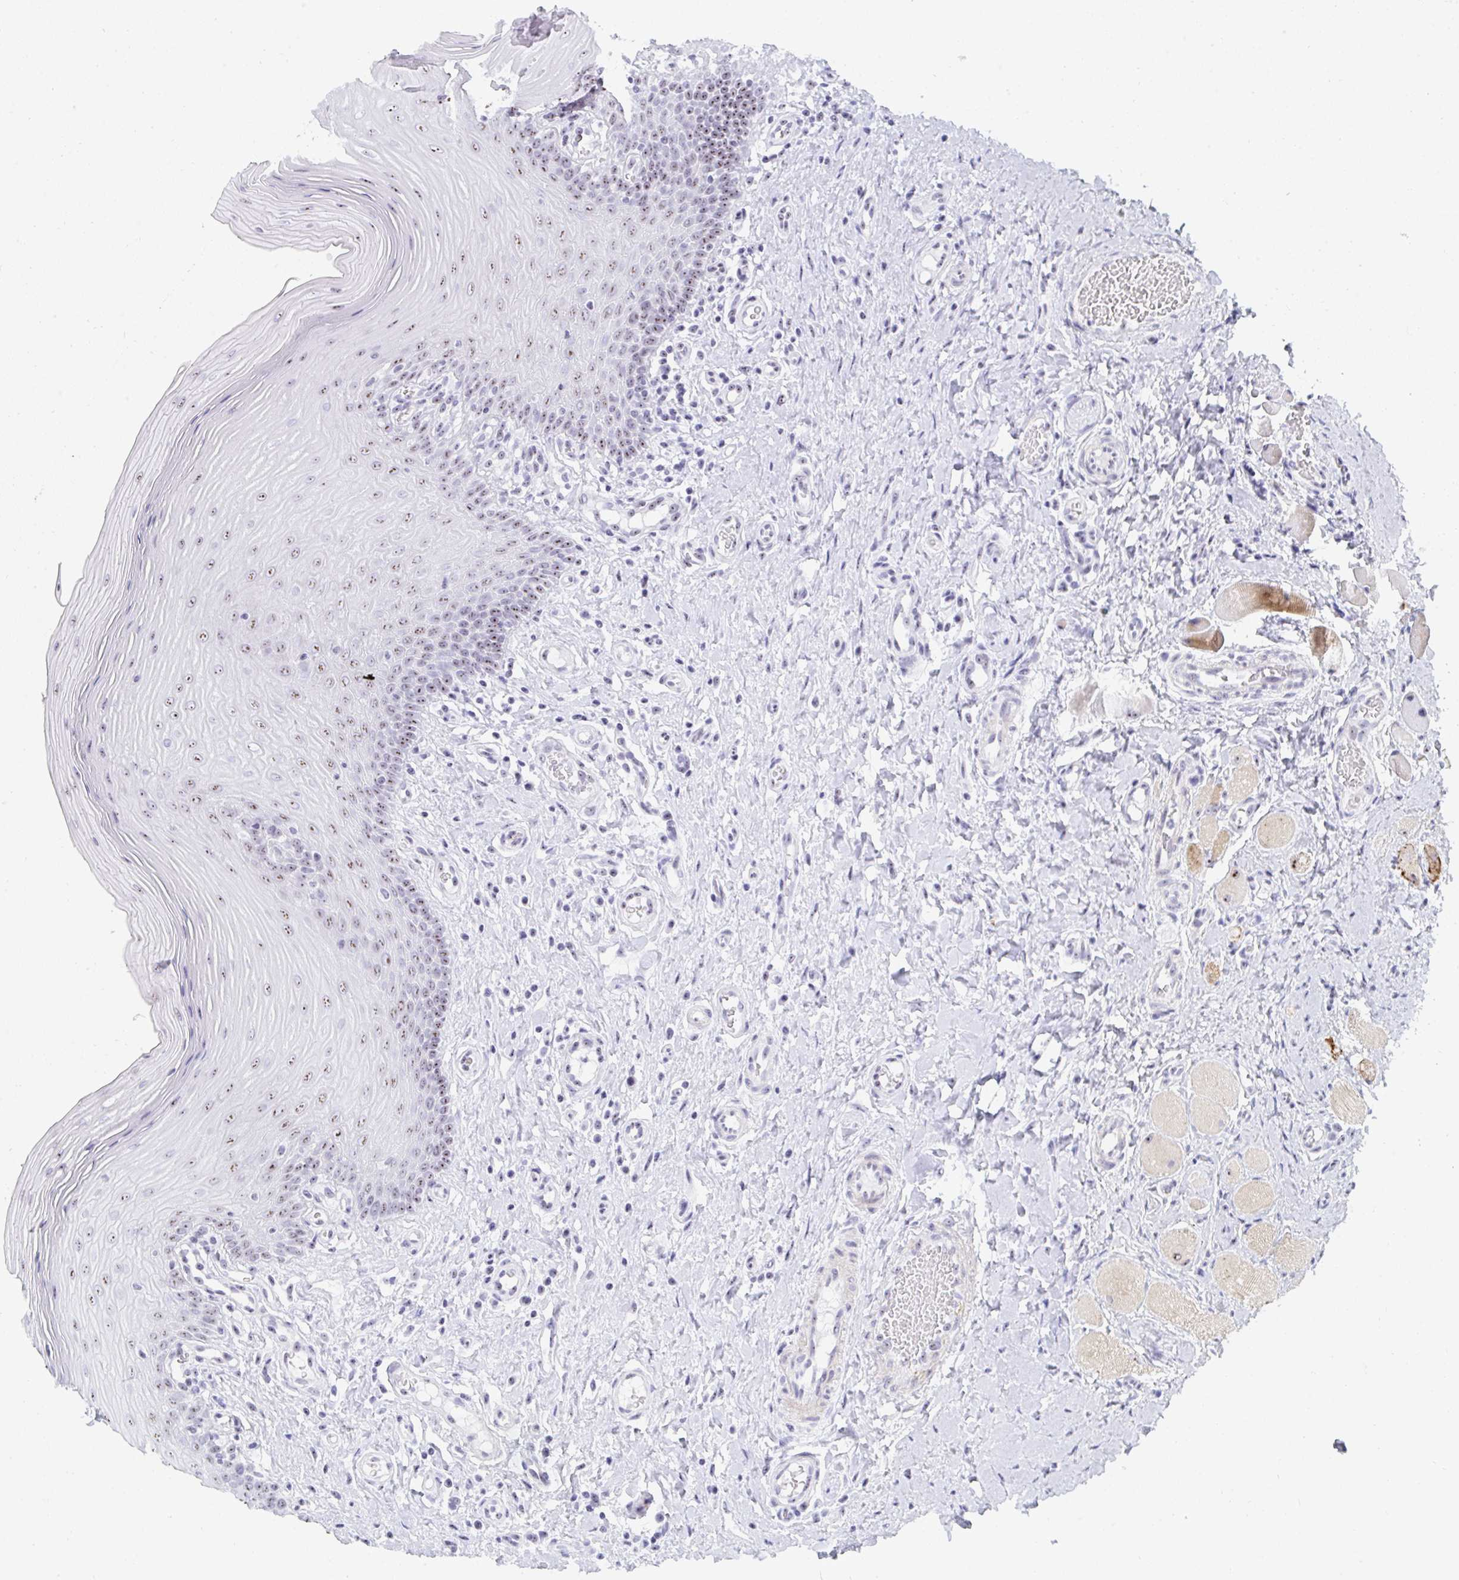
{"staining": {"intensity": "moderate", "quantity": ">75%", "location": "nuclear"}, "tissue": "oral mucosa", "cell_type": "Squamous epithelial cells", "image_type": "normal", "snomed": [{"axis": "morphology", "description": "Normal tissue, NOS"}, {"axis": "topography", "description": "Oral tissue"}, {"axis": "topography", "description": "Tounge, NOS"}], "caption": "Immunohistochemistry (IHC) staining of benign oral mucosa, which shows medium levels of moderate nuclear staining in about >75% of squamous epithelial cells indicating moderate nuclear protein staining. The staining was performed using DAB (3,3'-diaminobenzidine) (brown) for protein detection and nuclei were counterstained in hematoxylin (blue).", "gene": "NOP10", "patient": {"sex": "female", "age": 58}}